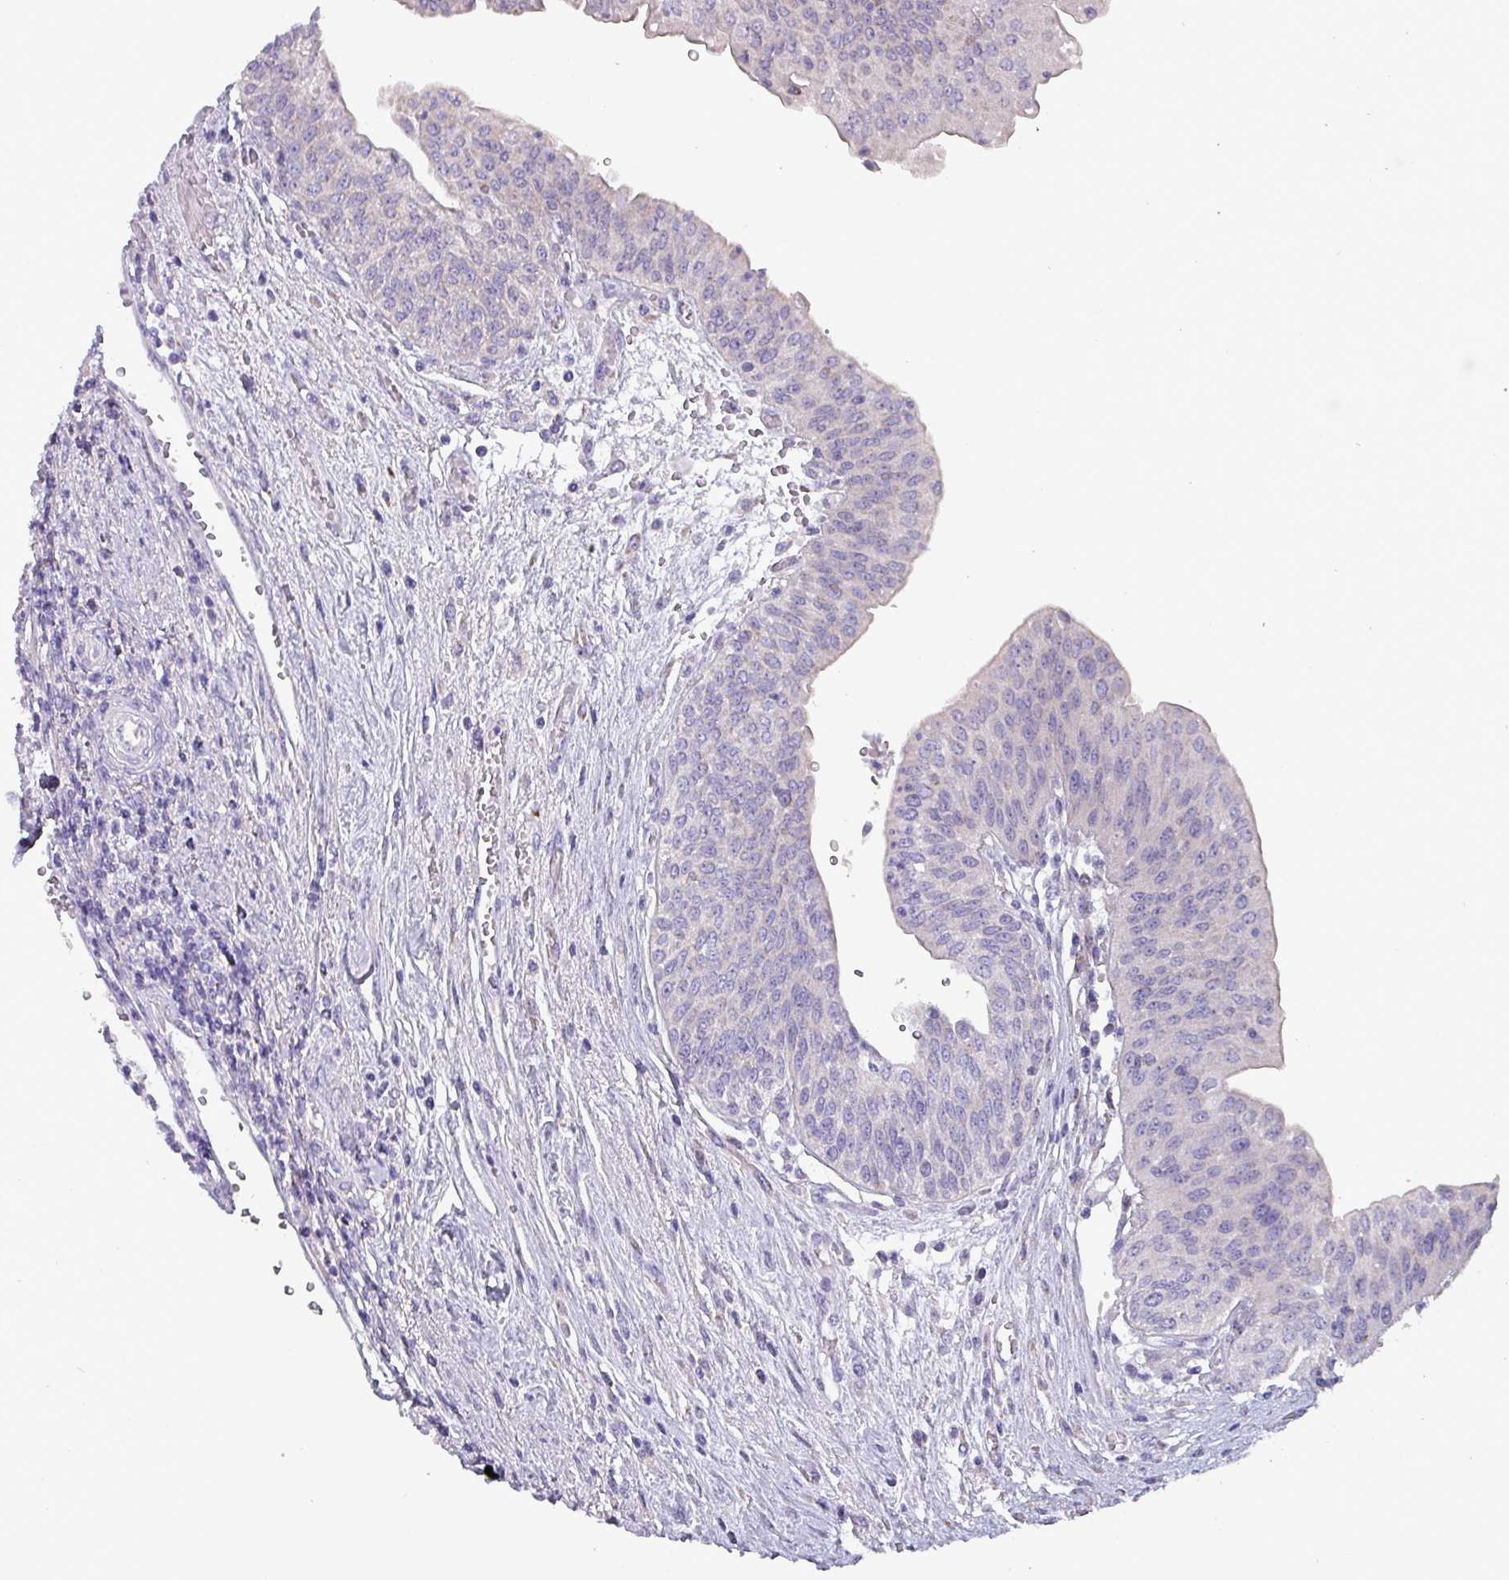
{"staining": {"intensity": "negative", "quantity": "none", "location": "none"}, "tissue": "urothelial cancer", "cell_type": "Tumor cells", "image_type": "cancer", "snomed": [{"axis": "morphology", "description": "Urothelial carcinoma, High grade"}, {"axis": "topography", "description": "Urinary bladder"}], "caption": "Micrograph shows no protein staining in tumor cells of urothelial carcinoma (high-grade) tissue.", "gene": "HSD3B7", "patient": {"sex": "female", "age": 79}}